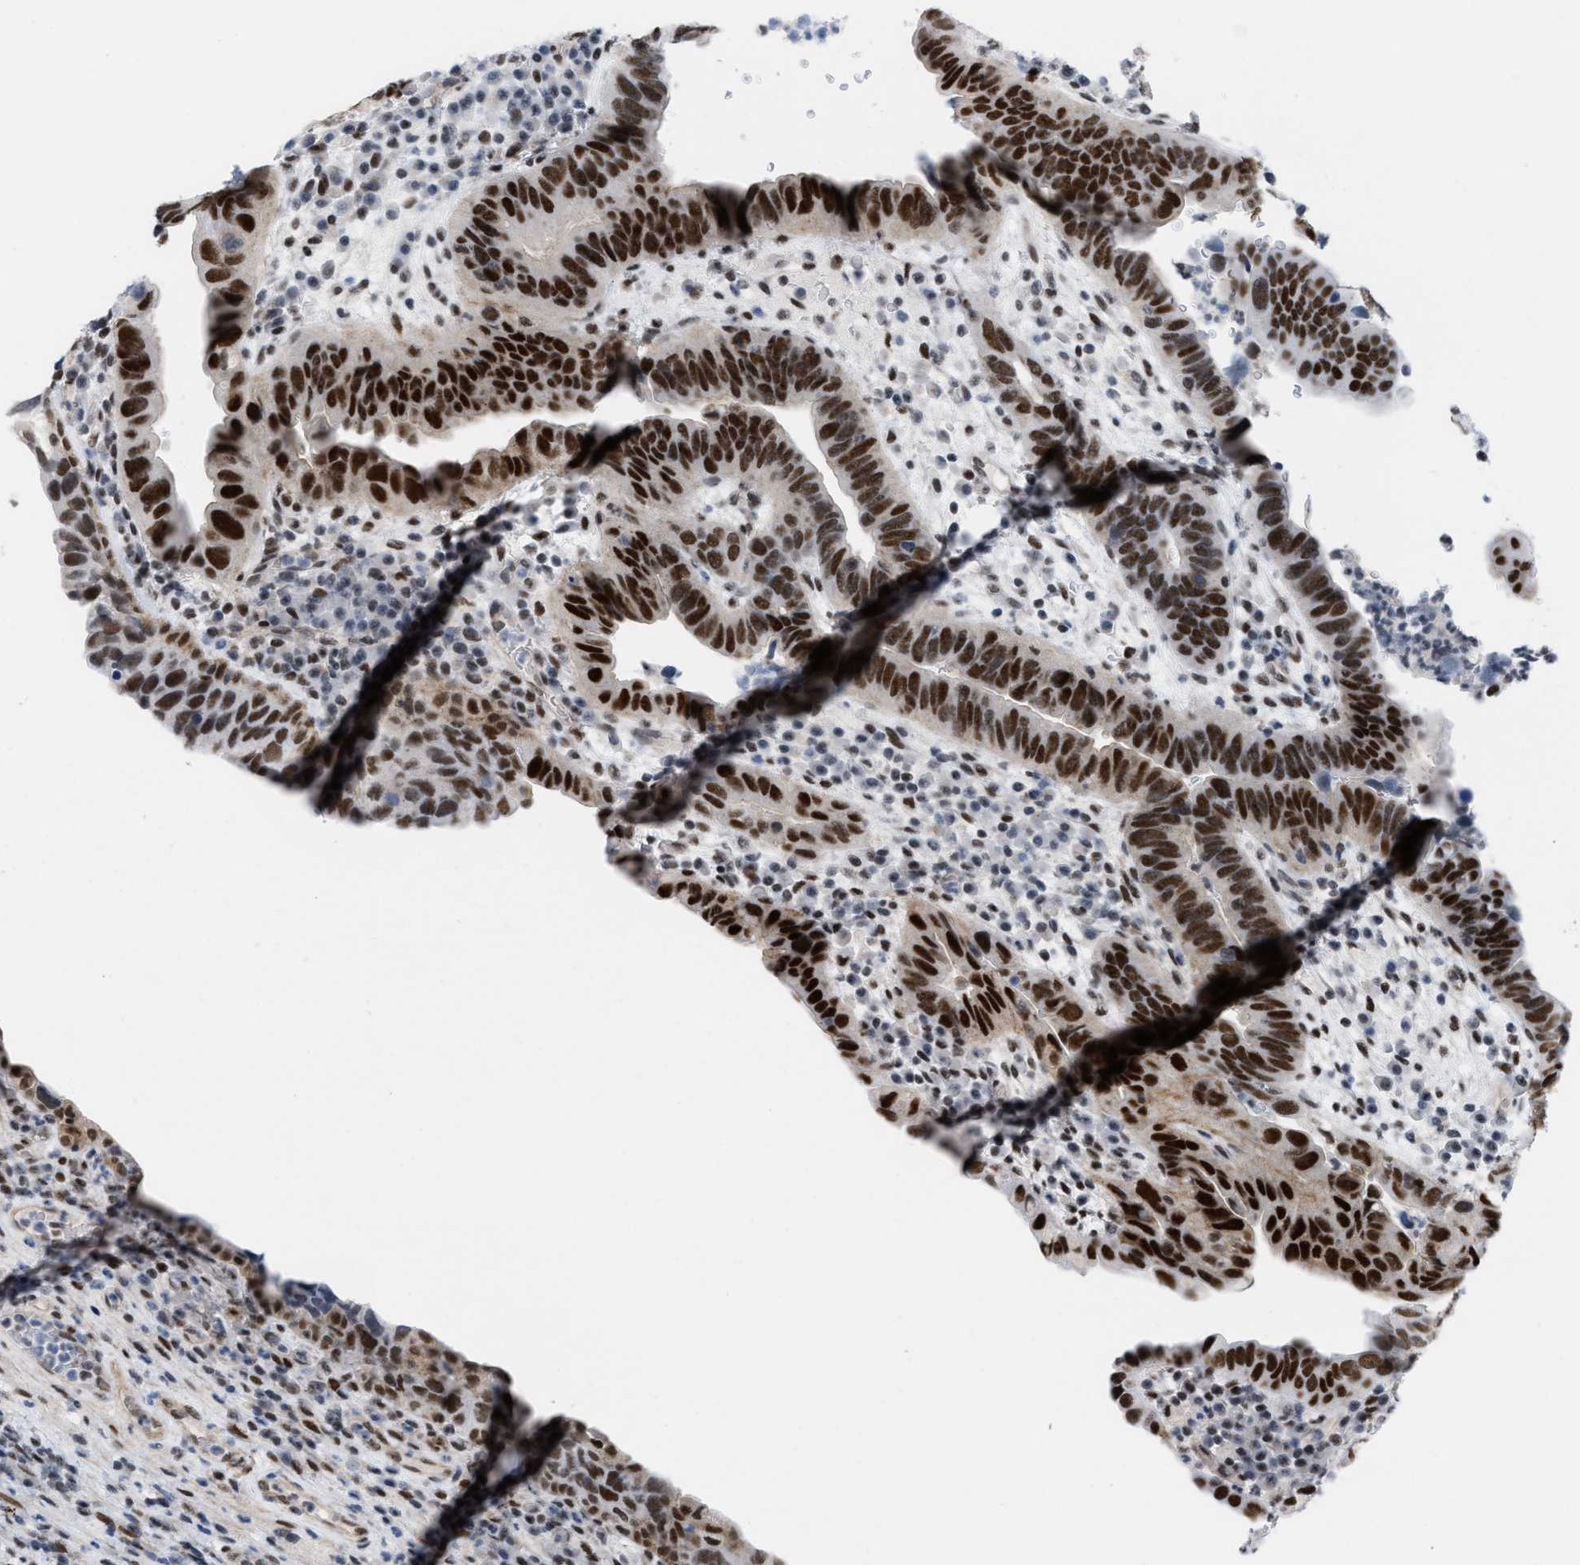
{"staining": {"intensity": "strong", "quantity": ">75%", "location": "nuclear"}, "tissue": "urothelial cancer", "cell_type": "Tumor cells", "image_type": "cancer", "snomed": [{"axis": "morphology", "description": "Urothelial carcinoma, High grade"}, {"axis": "topography", "description": "Urinary bladder"}], "caption": "Urothelial cancer stained with IHC displays strong nuclear staining in about >75% of tumor cells.", "gene": "MIER1", "patient": {"sex": "female", "age": 82}}